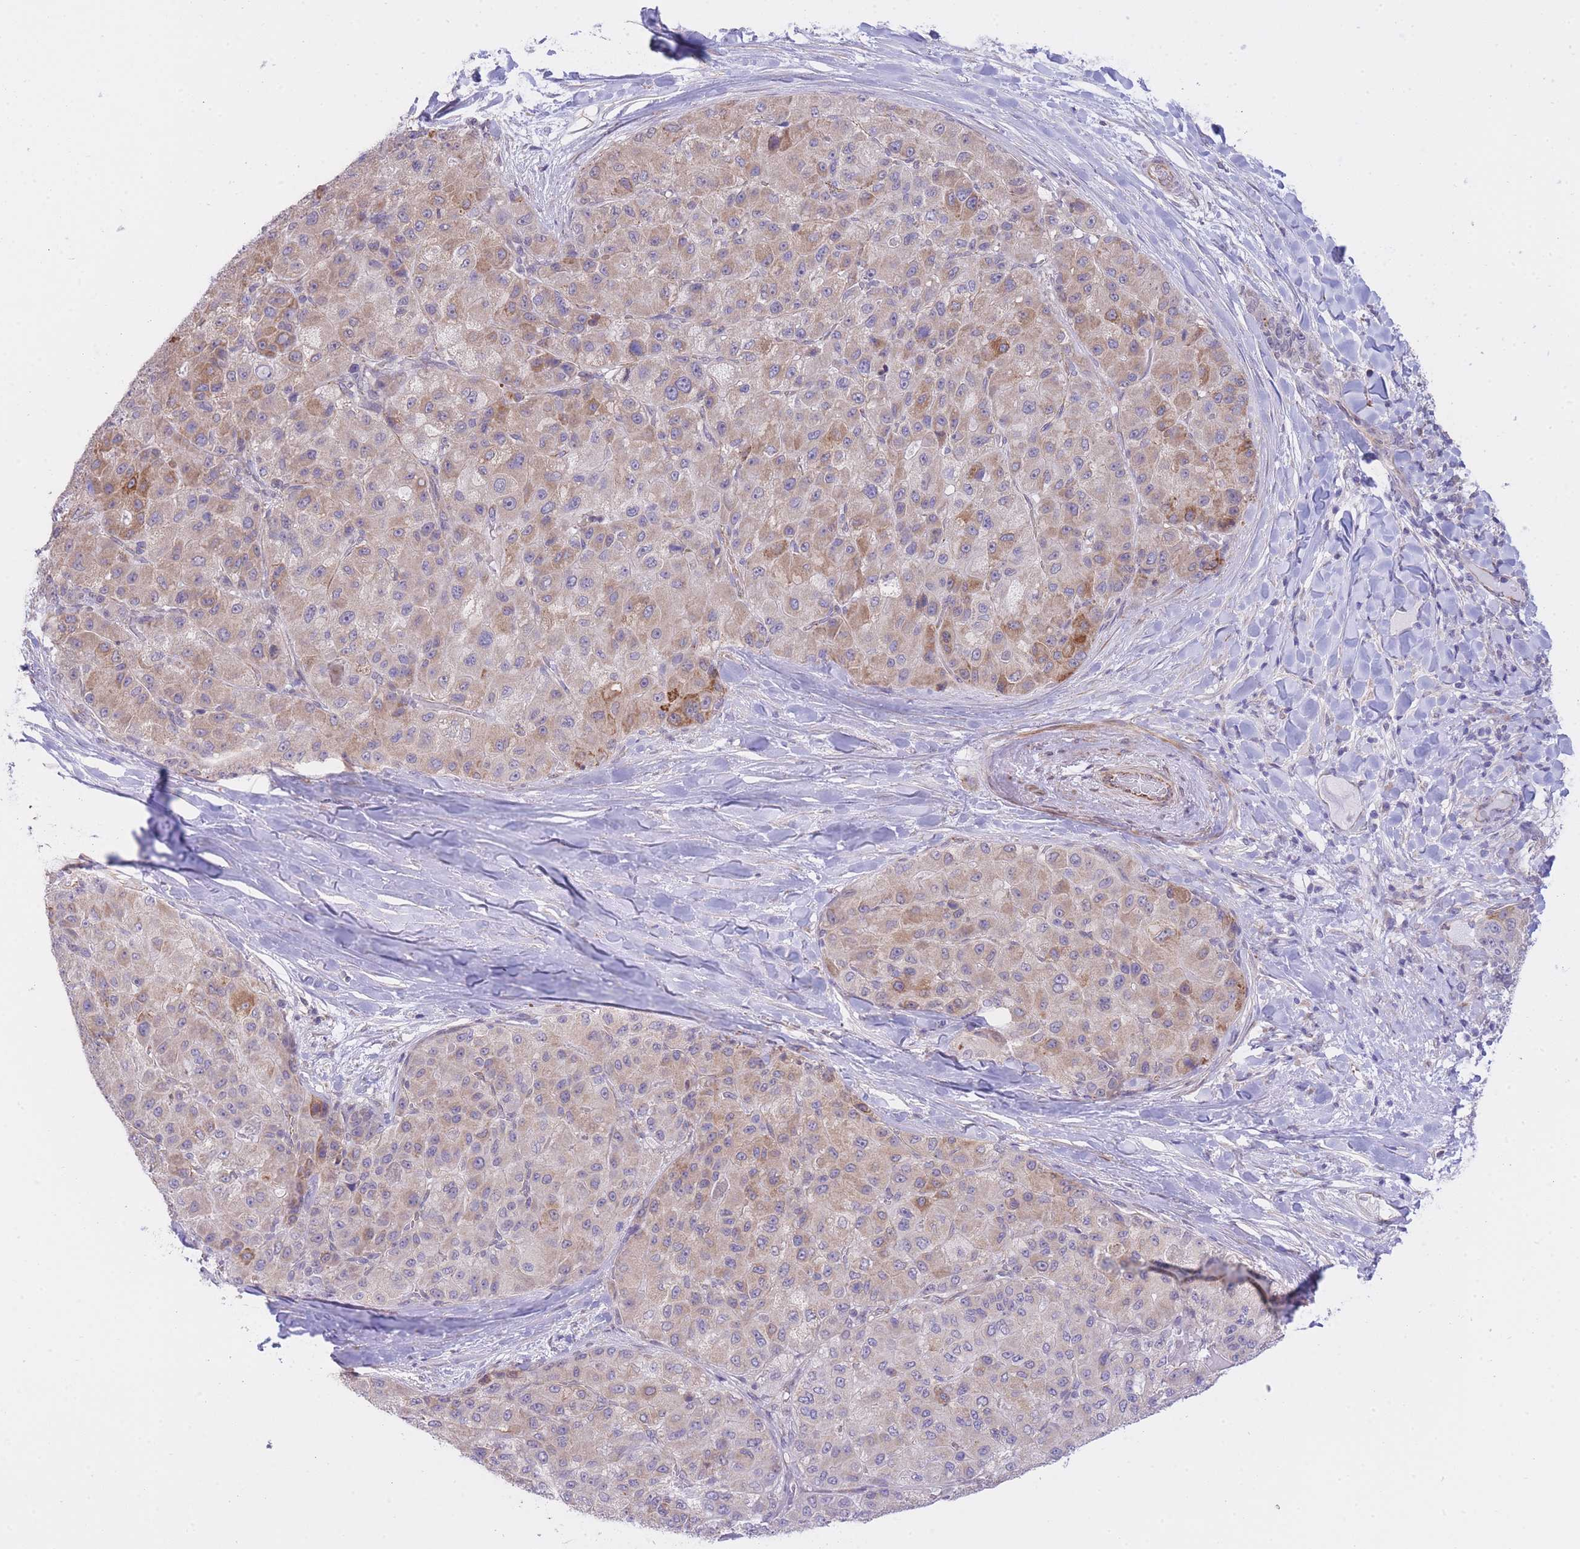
{"staining": {"intensity": "weak", "quantity": "25%-75%", "location": "cytoplasmic/membranous"}, "tissue": "liver cancer", "cell_type": "Tumor cells", "image_type": "cancer", "snomed": [{"axis": "morphology", "description": "Carcinoma, Hepatocellular, NOS"}, {"axis": "topography", "description": "Liver"}], "caption": "Liver cancer (hepatocellular carcinoma) stained for a protein (brown) demonstrates weak cytoplasmic/membranous positive positivity in about 25%-75% of tumor cells.", "gene": "CTBP1", "patient": {"sex": "male", "age": 80}}